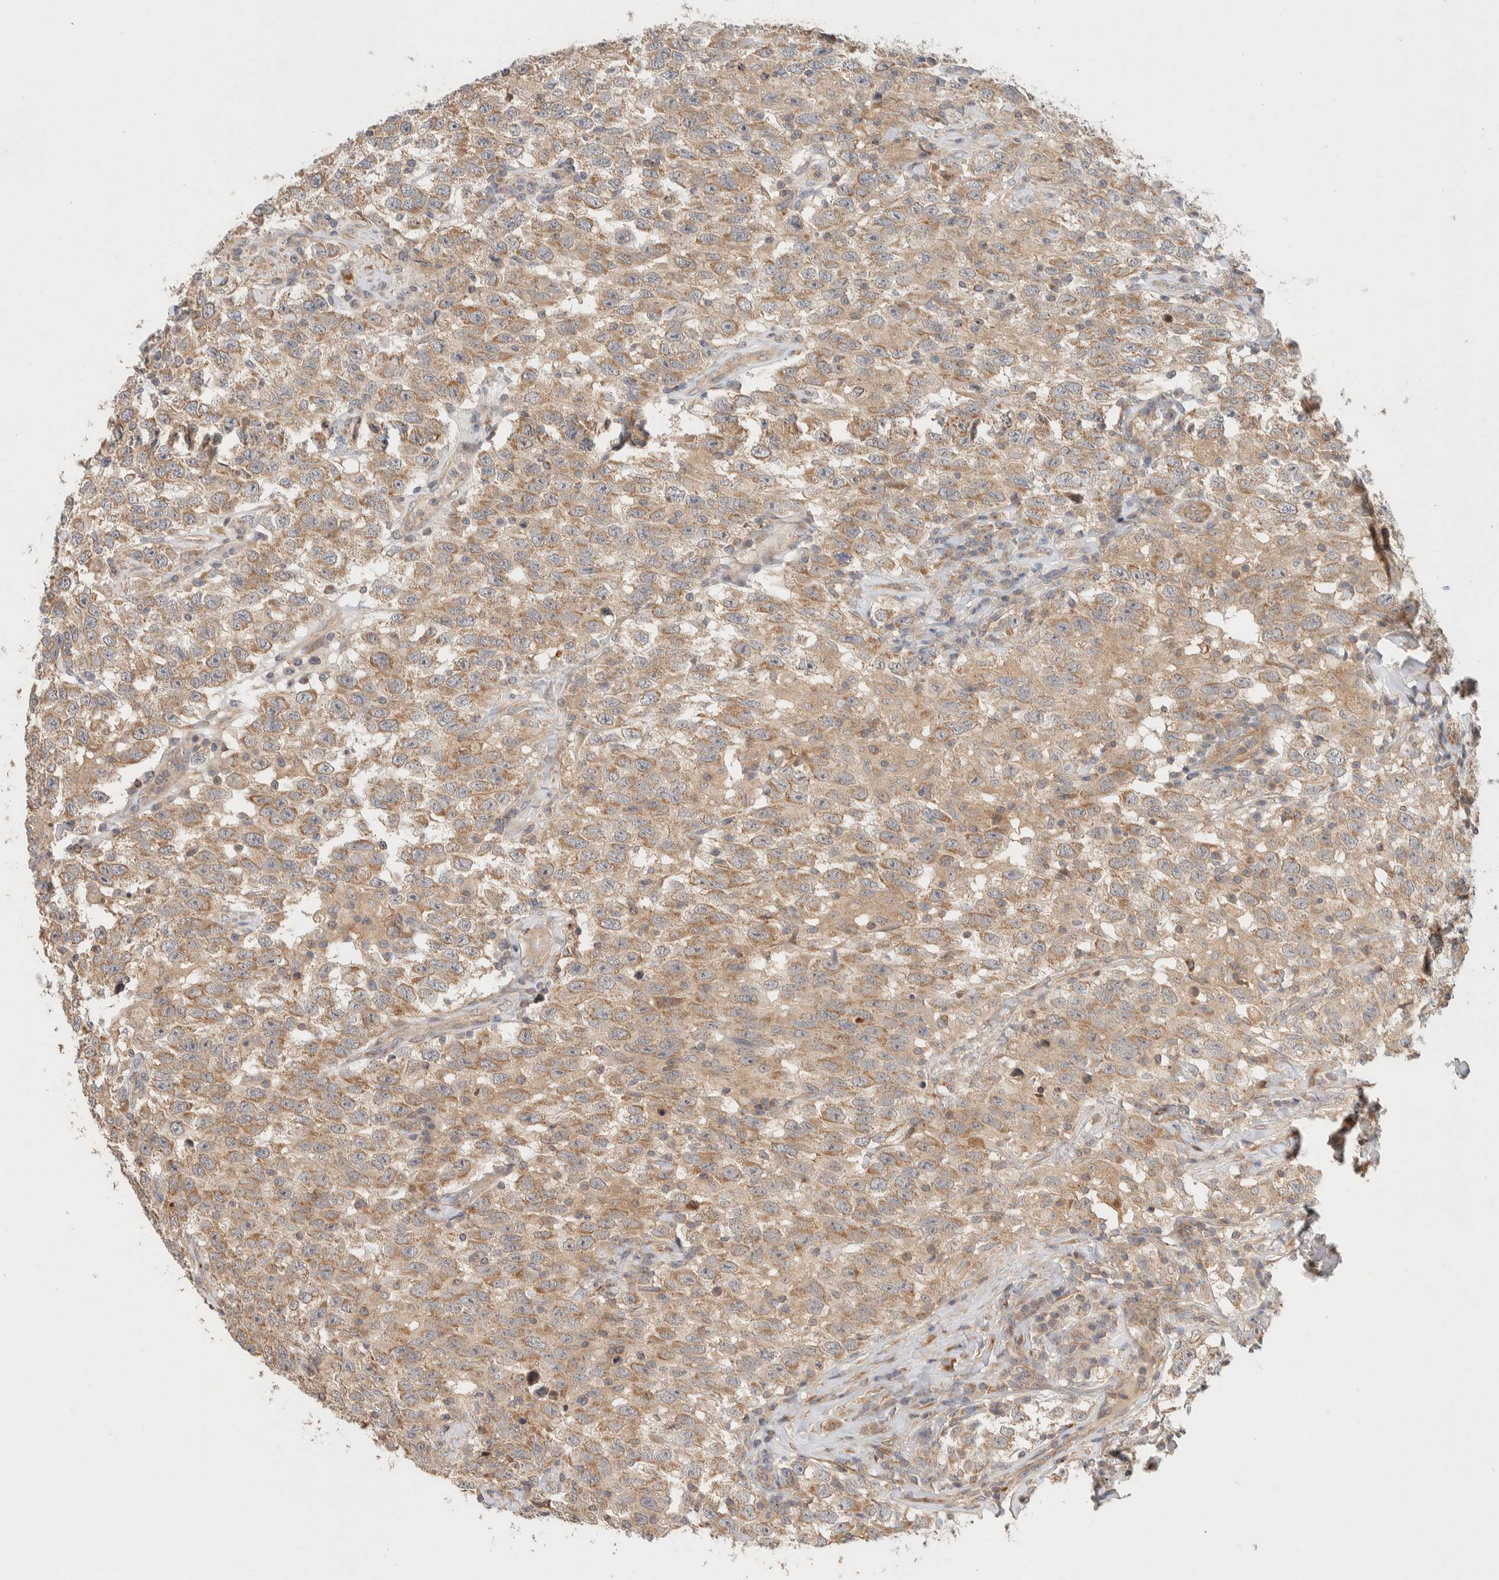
{"staining": {"intensity": "weak", "quantity": ">75%", "location": "cytoplasmic/membranous"}, "tissue": "testis cancer", "cell_type": "Tumor cells", "image_type": "cancer", "snomed": [{"axis": "morphology", "description": "Seminoma, NOS"}, {"axis": "topography", "description": "Testis"}], "caption": "This is an image of IHC staining of testis seminoma, which shows weak staining in the cytoplasmic/membranous of tumor cells.", "gene": "KIF9", "patient": {"sex": "male", "age": 41}}